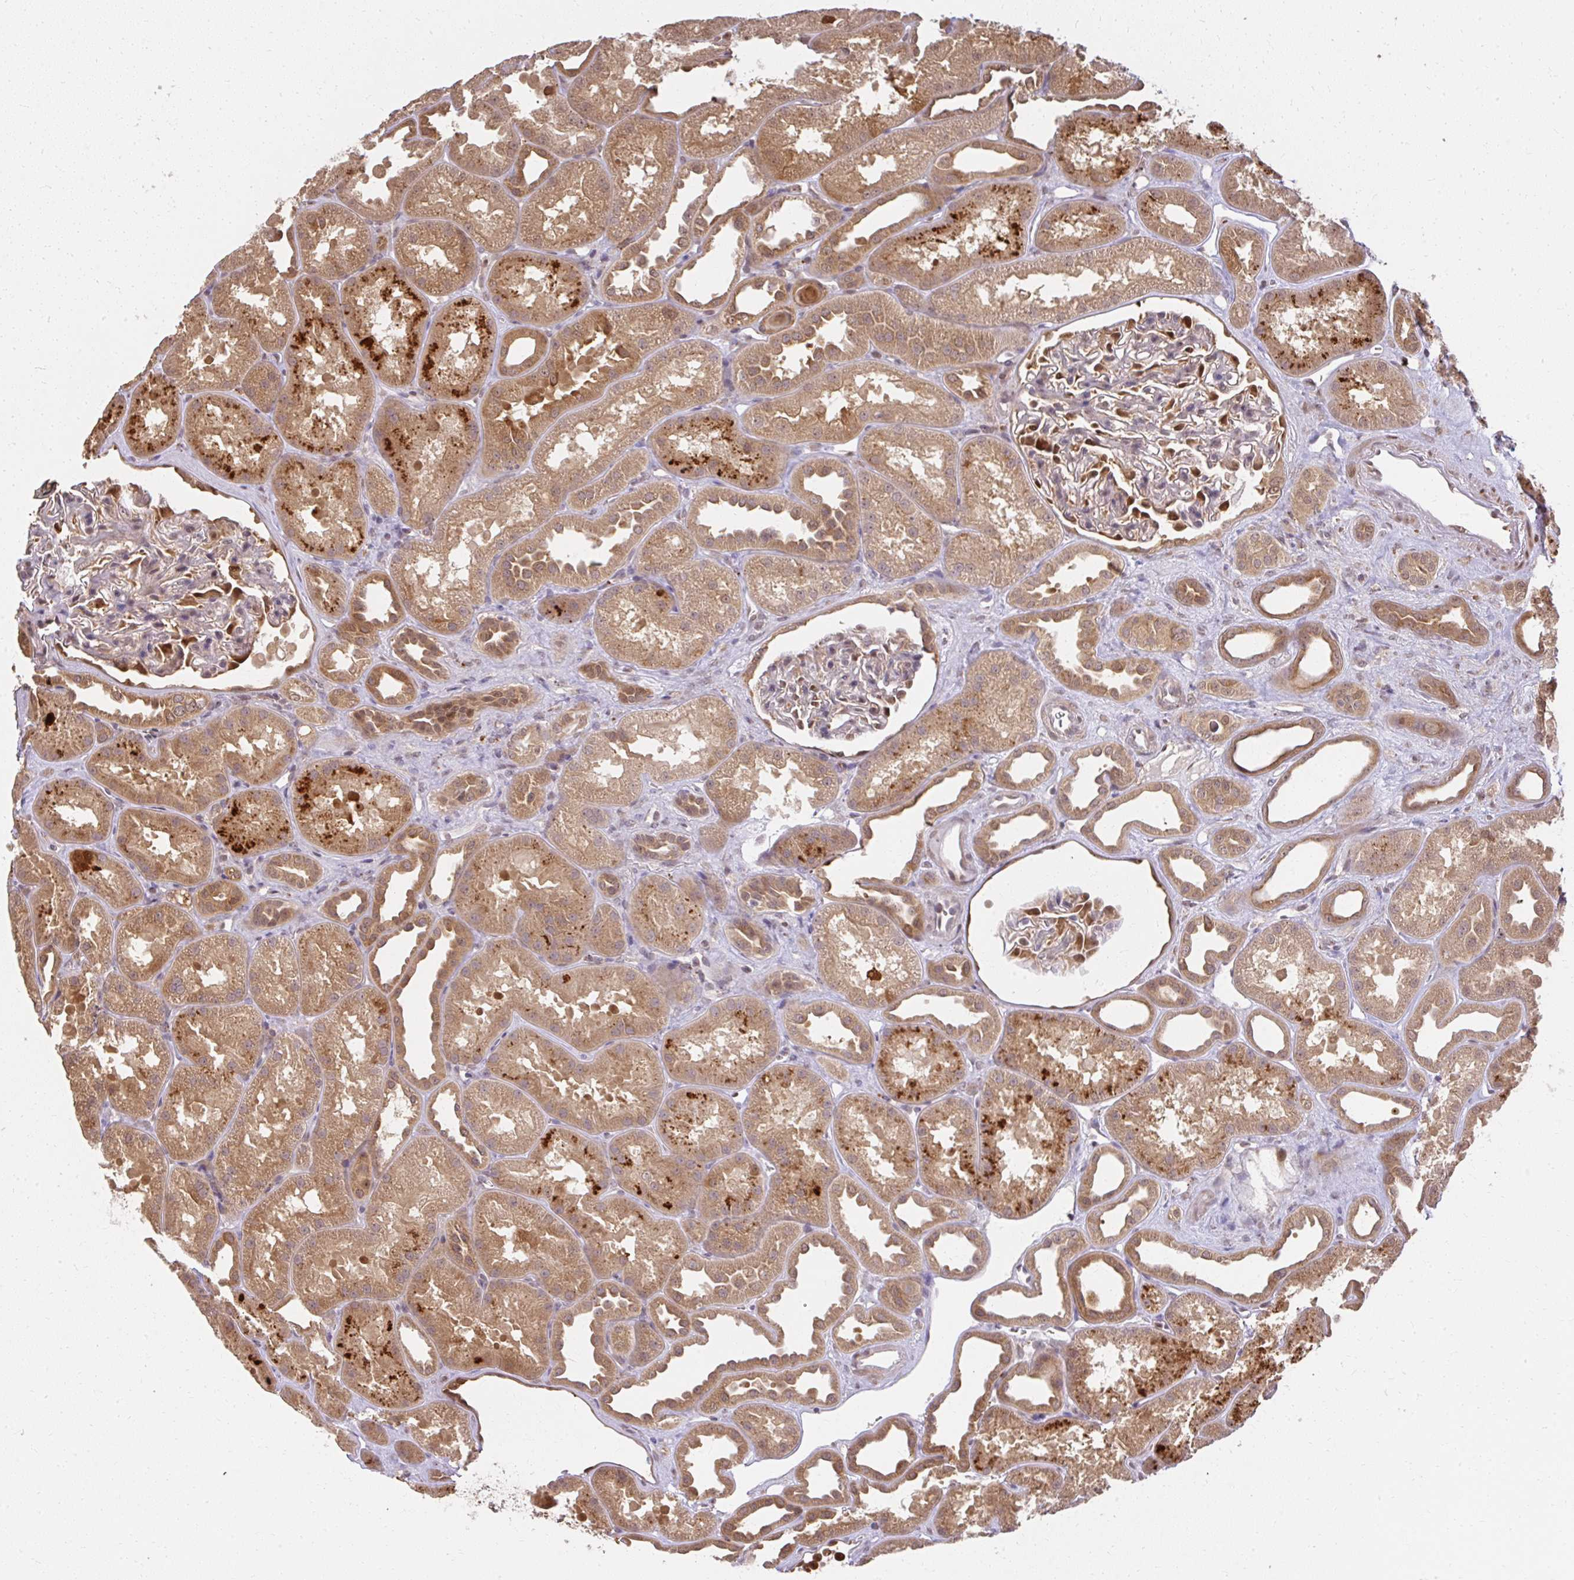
{"staining": {"intensity": "moderate", "quantity": "25%-75%", "location": "nuclear"}, "tissue": "kidney", "cell_type": "Cells in glomeruli", "image_type": "normal", "snomed": [{"axis": "morphology", "description": "Normal tissue, NOS"}, {"axis": "topography", "description": "Kidney"}], "caption": "About 25%-75% of cells in glomeruli in normal human kidney reveal moderate nuclear protein positivity as visualized by brown immunohistochemical staining.", "gene": "LARS2", "patient": {"sex": "male", "age": 61}}